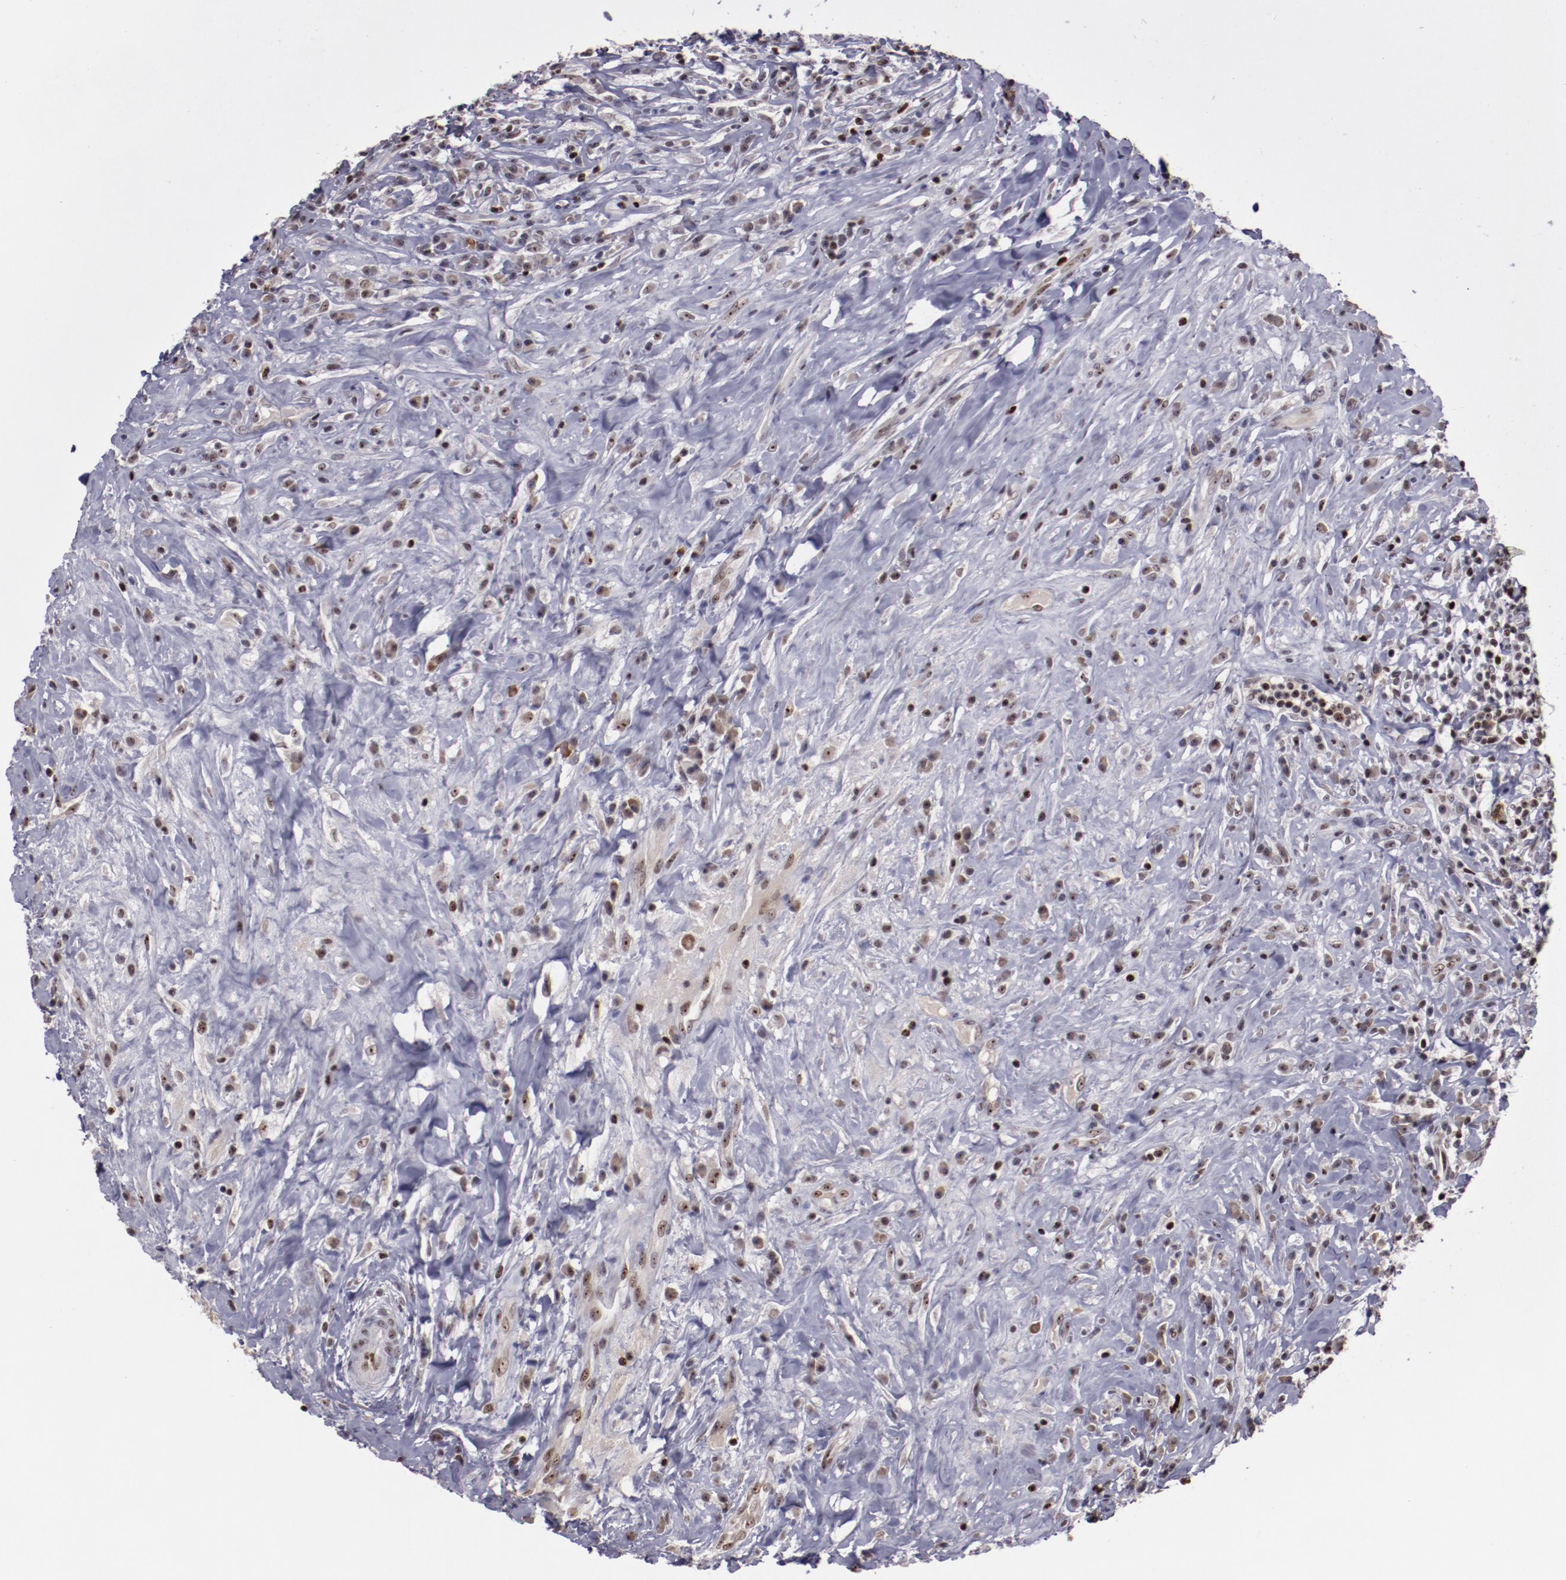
{"staining": {"intensity": "moderate", "quantity": "25%-75%", "location": "cytoplasmic/membranous,nuclear"}, "tissue": "lymphoma", "cell_type": "Tumor cells", "image_type": "cancer", "snomed": [{"axis": "morphology", "description": "Hodgkin's disease, NOS"}, {"axis": "topography", "description": "Lymph node"}], "caption": "Approximately 25%-75% of tumor cells in human Hodgkin's disease display moderate cytoplasmic/membranous and nuclear protein expression as visualized by brown immunohistochemical staining.", "gene": "DDX24", "patient": {"sex": "female", "age": 25}}